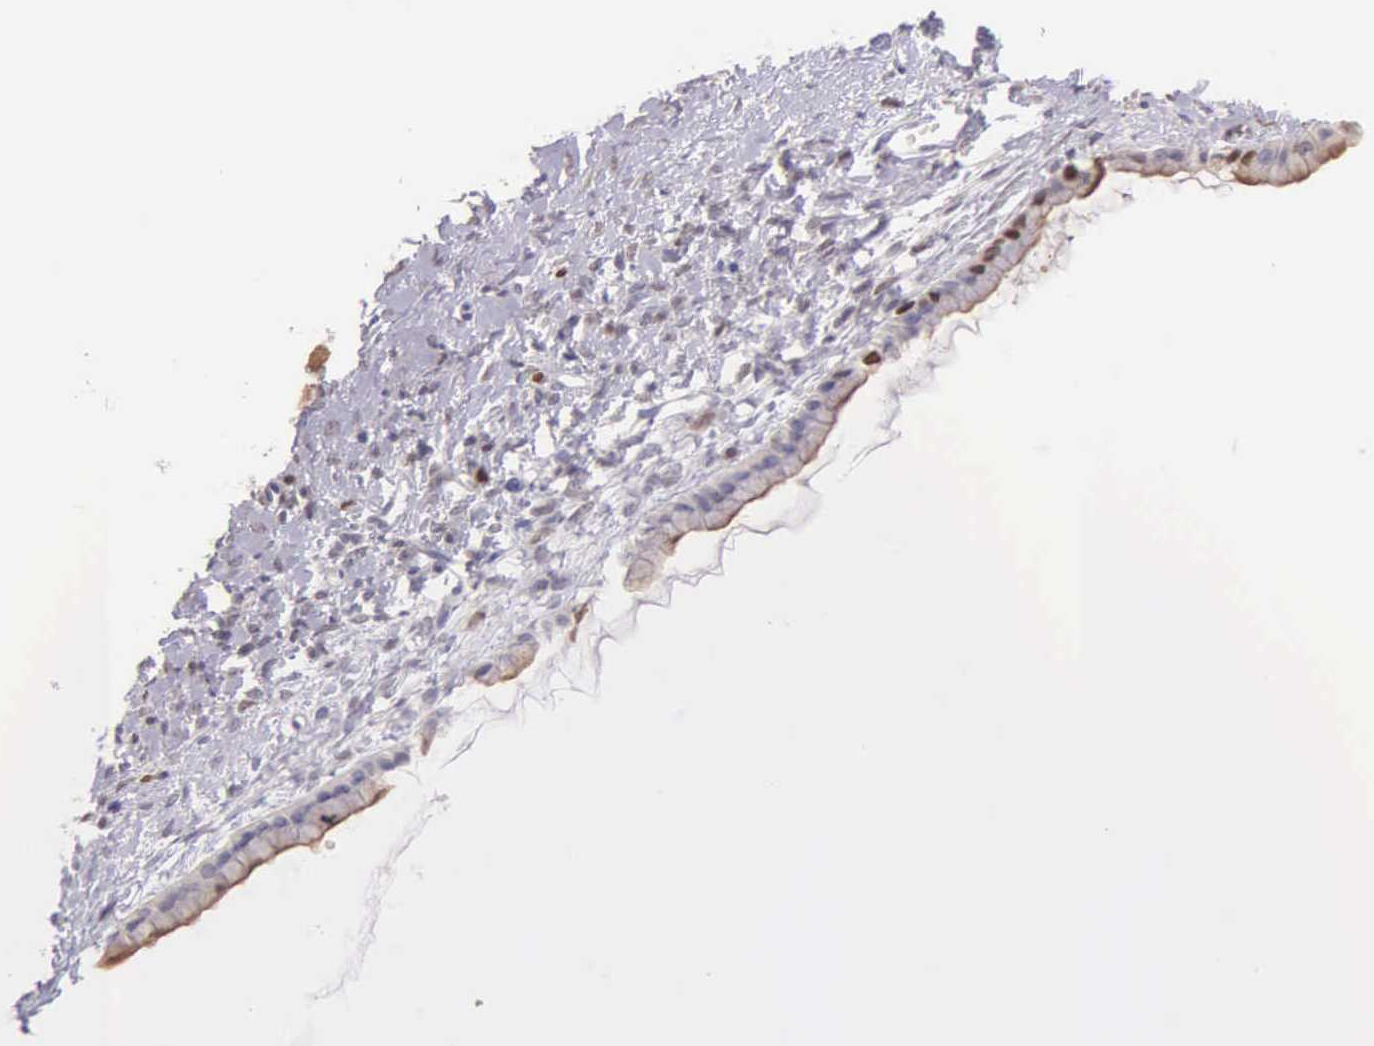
{"staining": {"intensity": "moderate", "quantity": "<25%", "location": "nuclear"}, "tissue": "ovarian cancer", "cell_type": "Tumor cells", "image_type": "cancer", "snomed": [{"axis": "morphology", "description": "Cystadenocarcinoma, mucinous, NOS"}, {"axis": "topography", "description": "Ovary"}], "caption": "IHC micrograph of neoplastic tissue: human ovarian cancer stained using IHC demonstrates low levels of moderate protein expression localized specifically in the nuclear of tumor cells, appearing as a nuclear brown color.", "gene": "MCM5", "patient": {"sex": "female", "age": 25}}